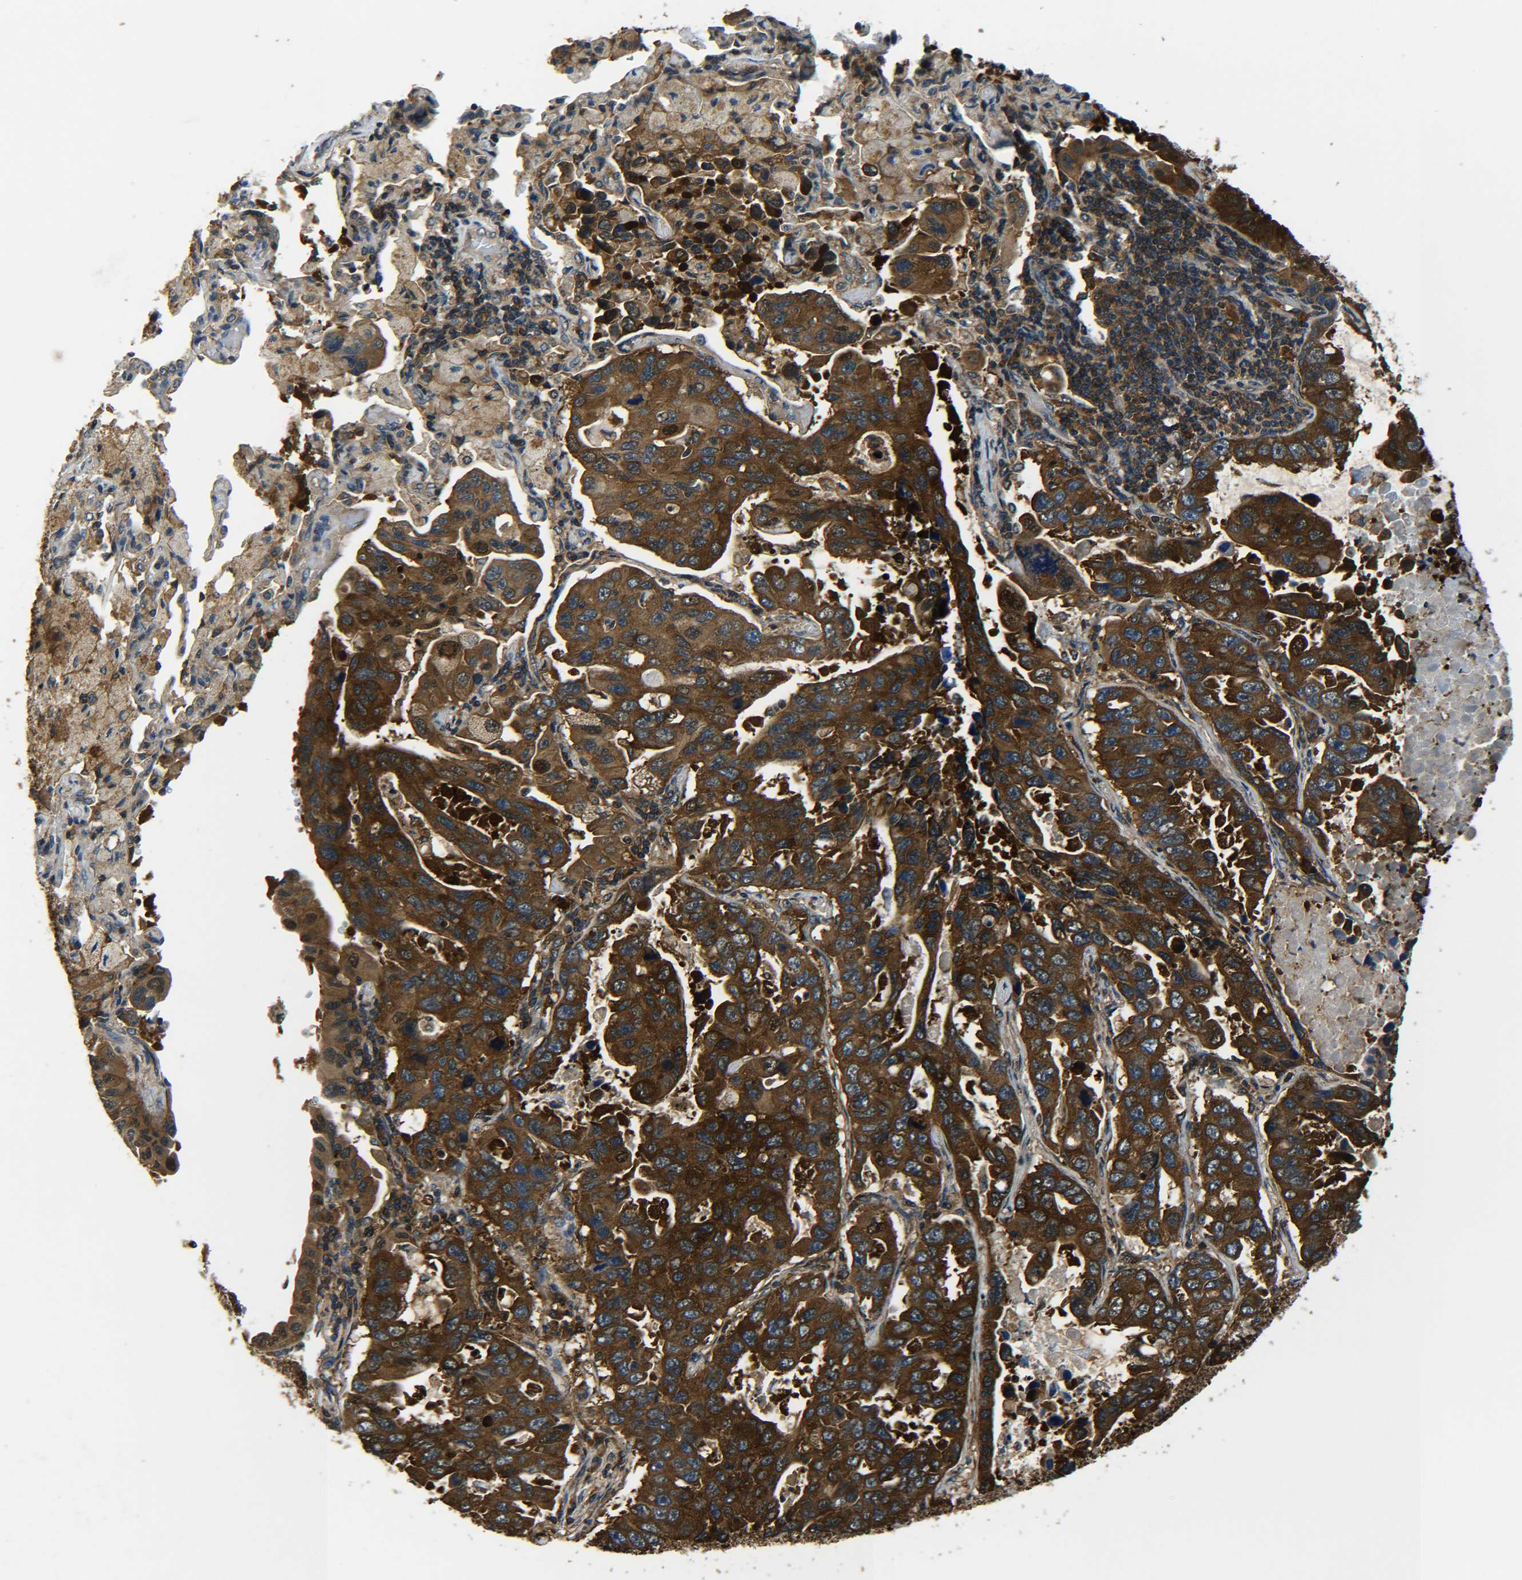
{"staining": {"intensity": "strong", "quantity": ">75%", "location": "cytoplasmic/membranous,nuclear"}, "tissue": "lung cancer", "cell_type": "Tumor cells", "image_type": "cancer", "snomed": [{"axis": "morphology", "description": "Adenocarcinoma, NOS"}, {"axis": "topography", "description": "Lung"}], "caption": "This image demonstrates lung cancer stained with immunohistochemistry to label a protein in brown. The cytoplasmic/membranous and nuclear of tumor cells show strong positivity for the protein. Nuclei are counter-stained blue.", "gene": "PREB", "patient": {"sex": "male", "age": 64}}